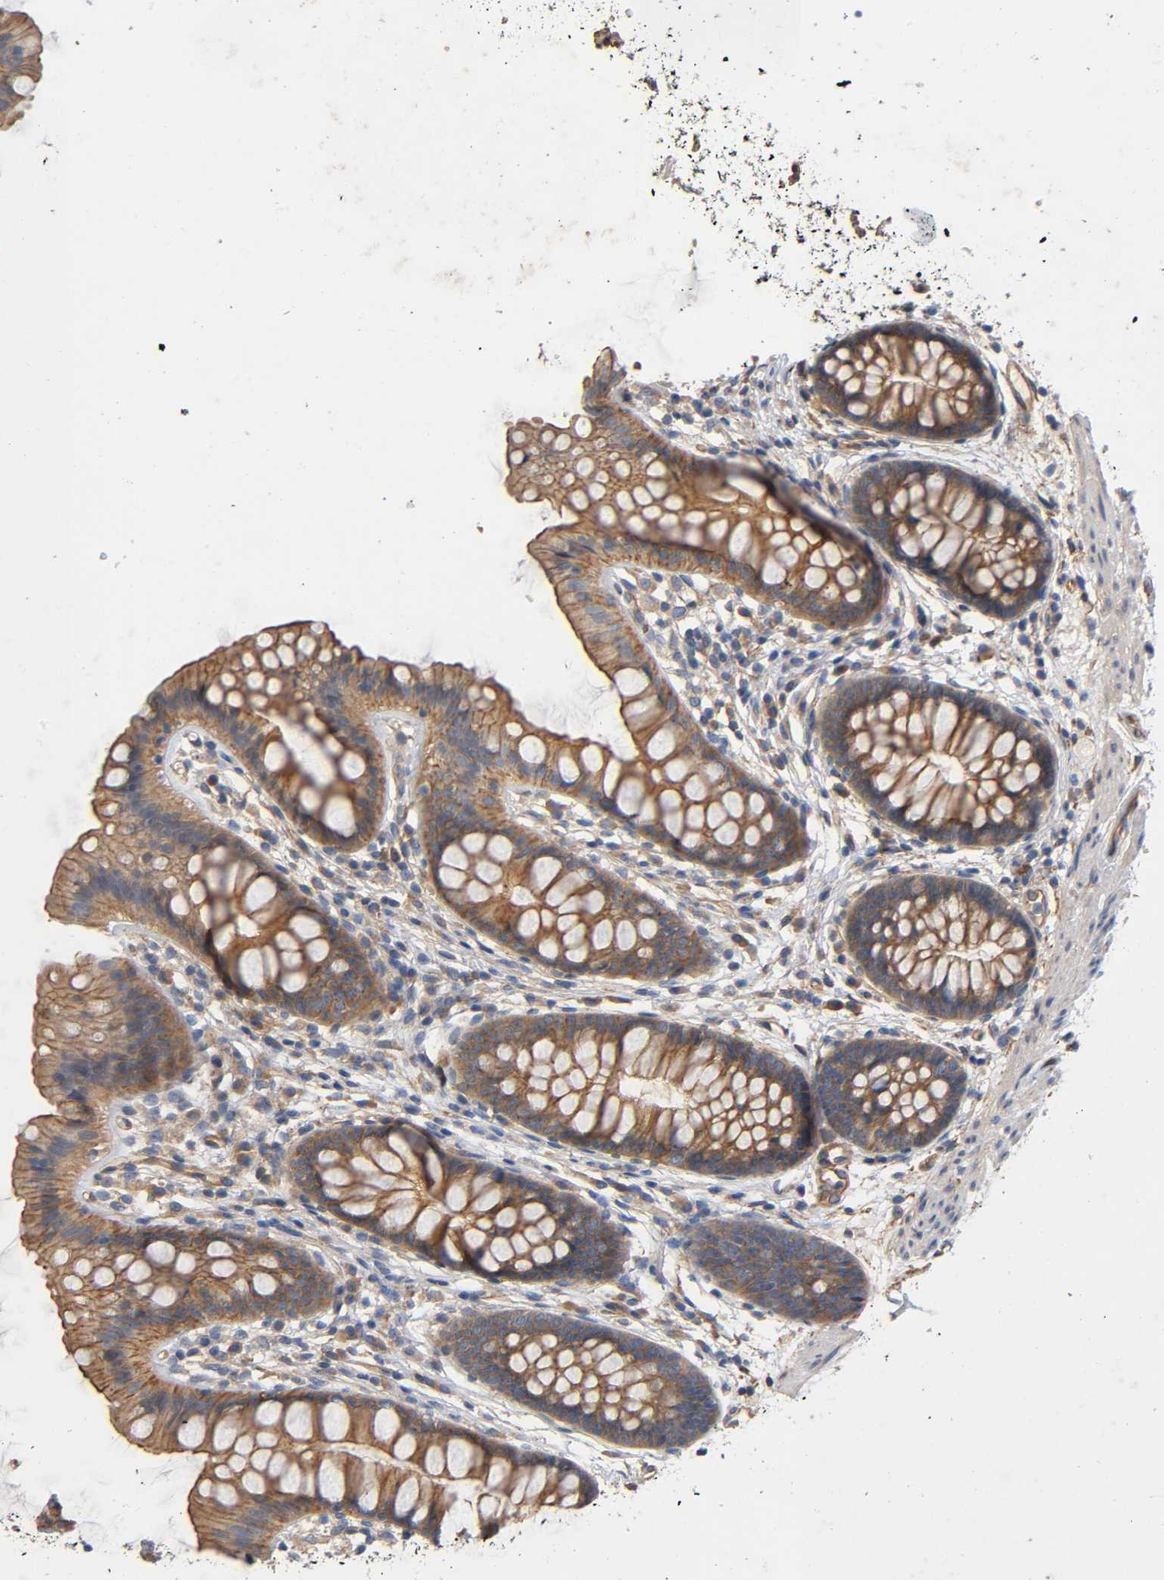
{"staining": {"intensity": "moderate", "quantity": ">75%", "location": "cytoplasmic/membranous"}, "tissue": "colon", "cell_type": "Endothelial cells", "image_type": "normal", "snomed": [{"axis": "morphology", "description": "Normal tissue, NOS"}, {"axis": "topography", "description": "Smooth muscle"}, {"axis": "topography", "description": "Colon"}], "caption": "The immunohistochemical stain highlights moderate cytoplasmic/membranous positivity in endothelial cells of benign colon. (DAB (3,3'-diaminobenzidine) = brown stain, brightfield microscopy at high magnification).", "gene": "MARS1", "patient": {"sex": "male", "age": 67}}